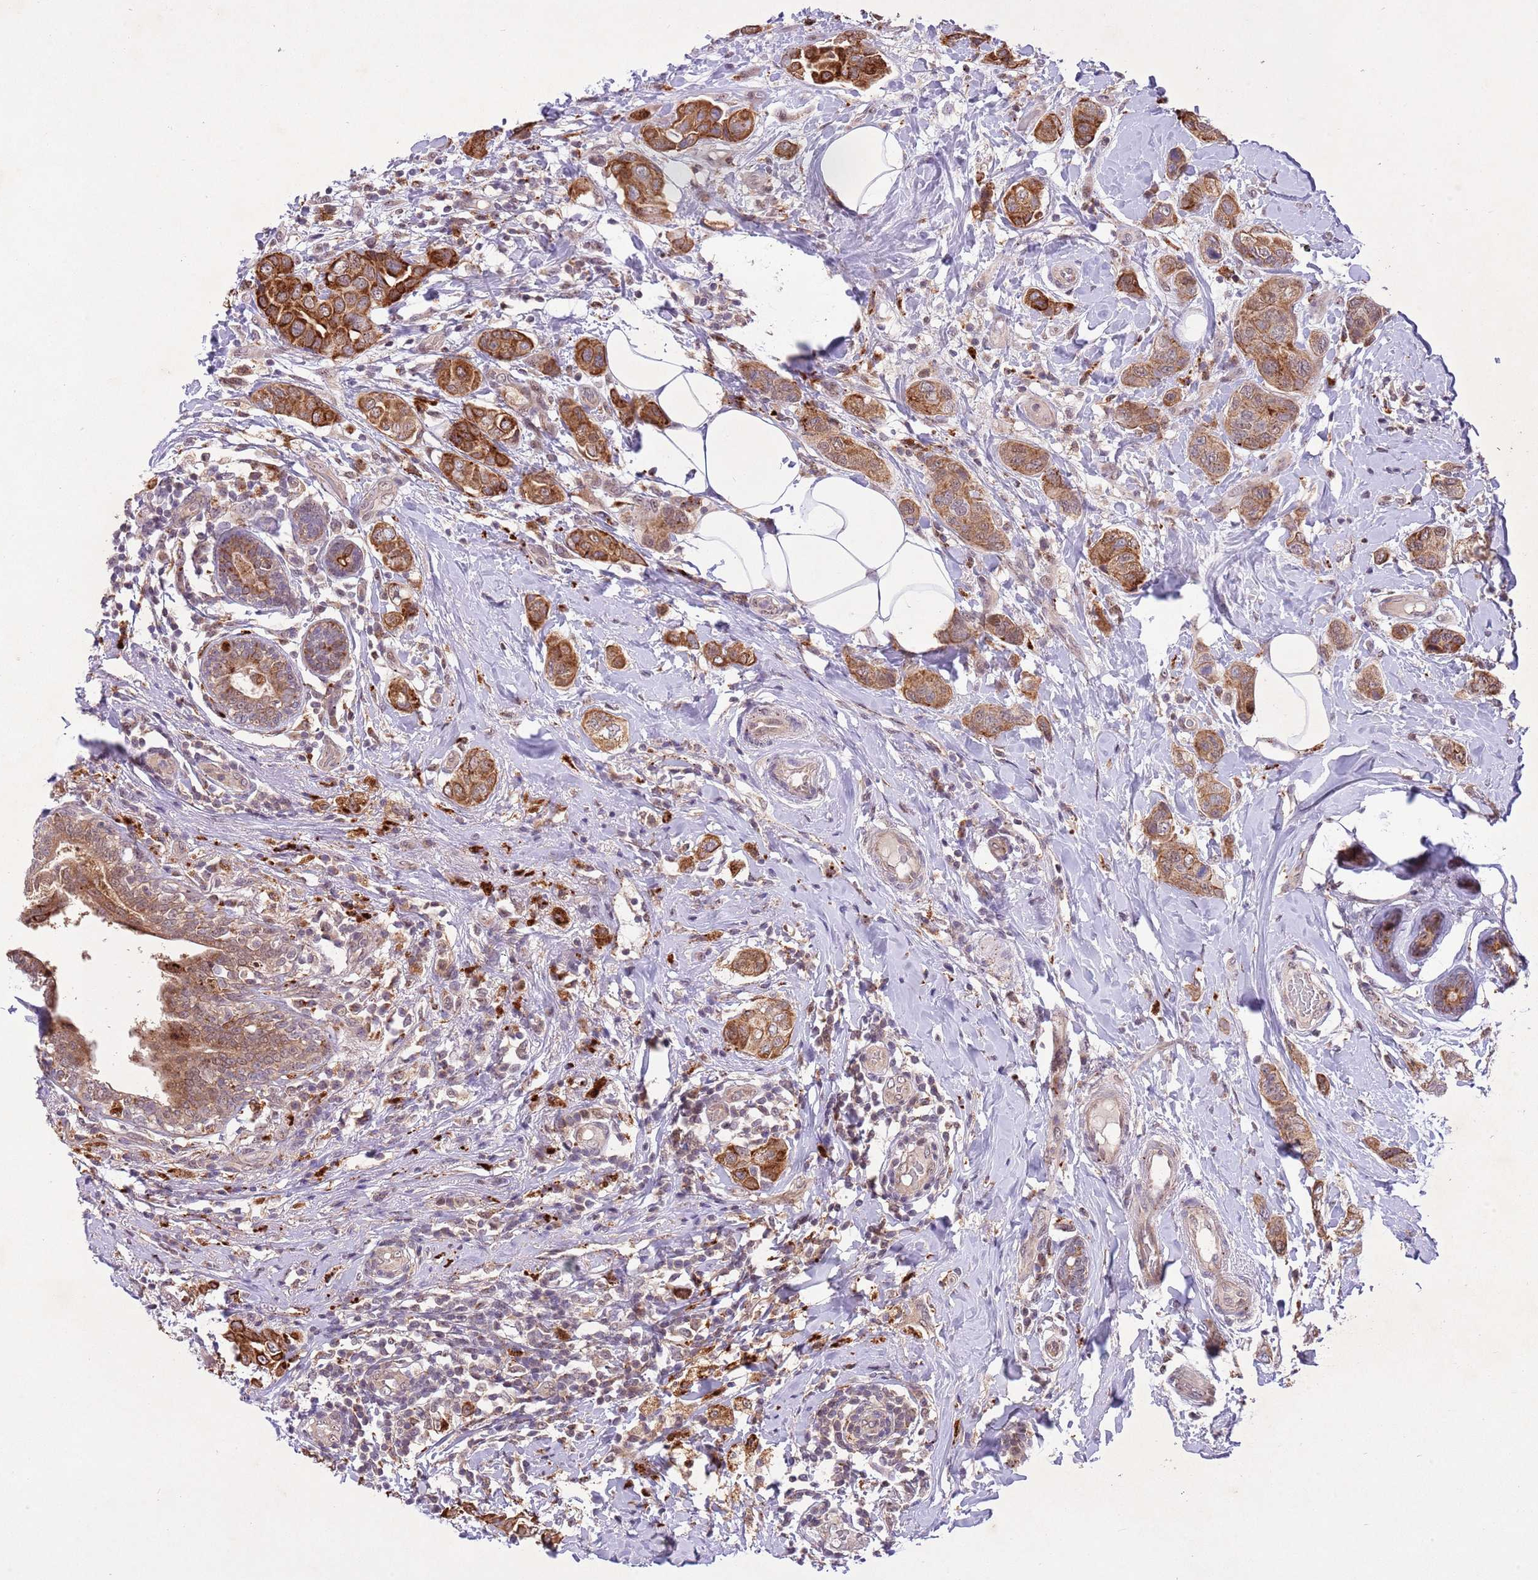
{"staining": {"intensity": "moderate", "quantity": ">75%", "location": "cytoplasmic/membranous"}, "tissue": "breast cancer", "cell_type": "Tumor cells", "image_type": "cancer", "snomed": [{"axis": "morphology", "description": "Lobular carcinoma"}, {"axis": "topography", "description": "Breast"}], "caption": "This image displays lobular carcinoma (breast) stained with IHC to label a protein in brown. The cytoplasmic/membranous of tumor cells show moderate positivity for the protein. Nuclei are counter-stained blue.", "gene": "TRIM27", "patient": {"sex": "female", "age": 51}}